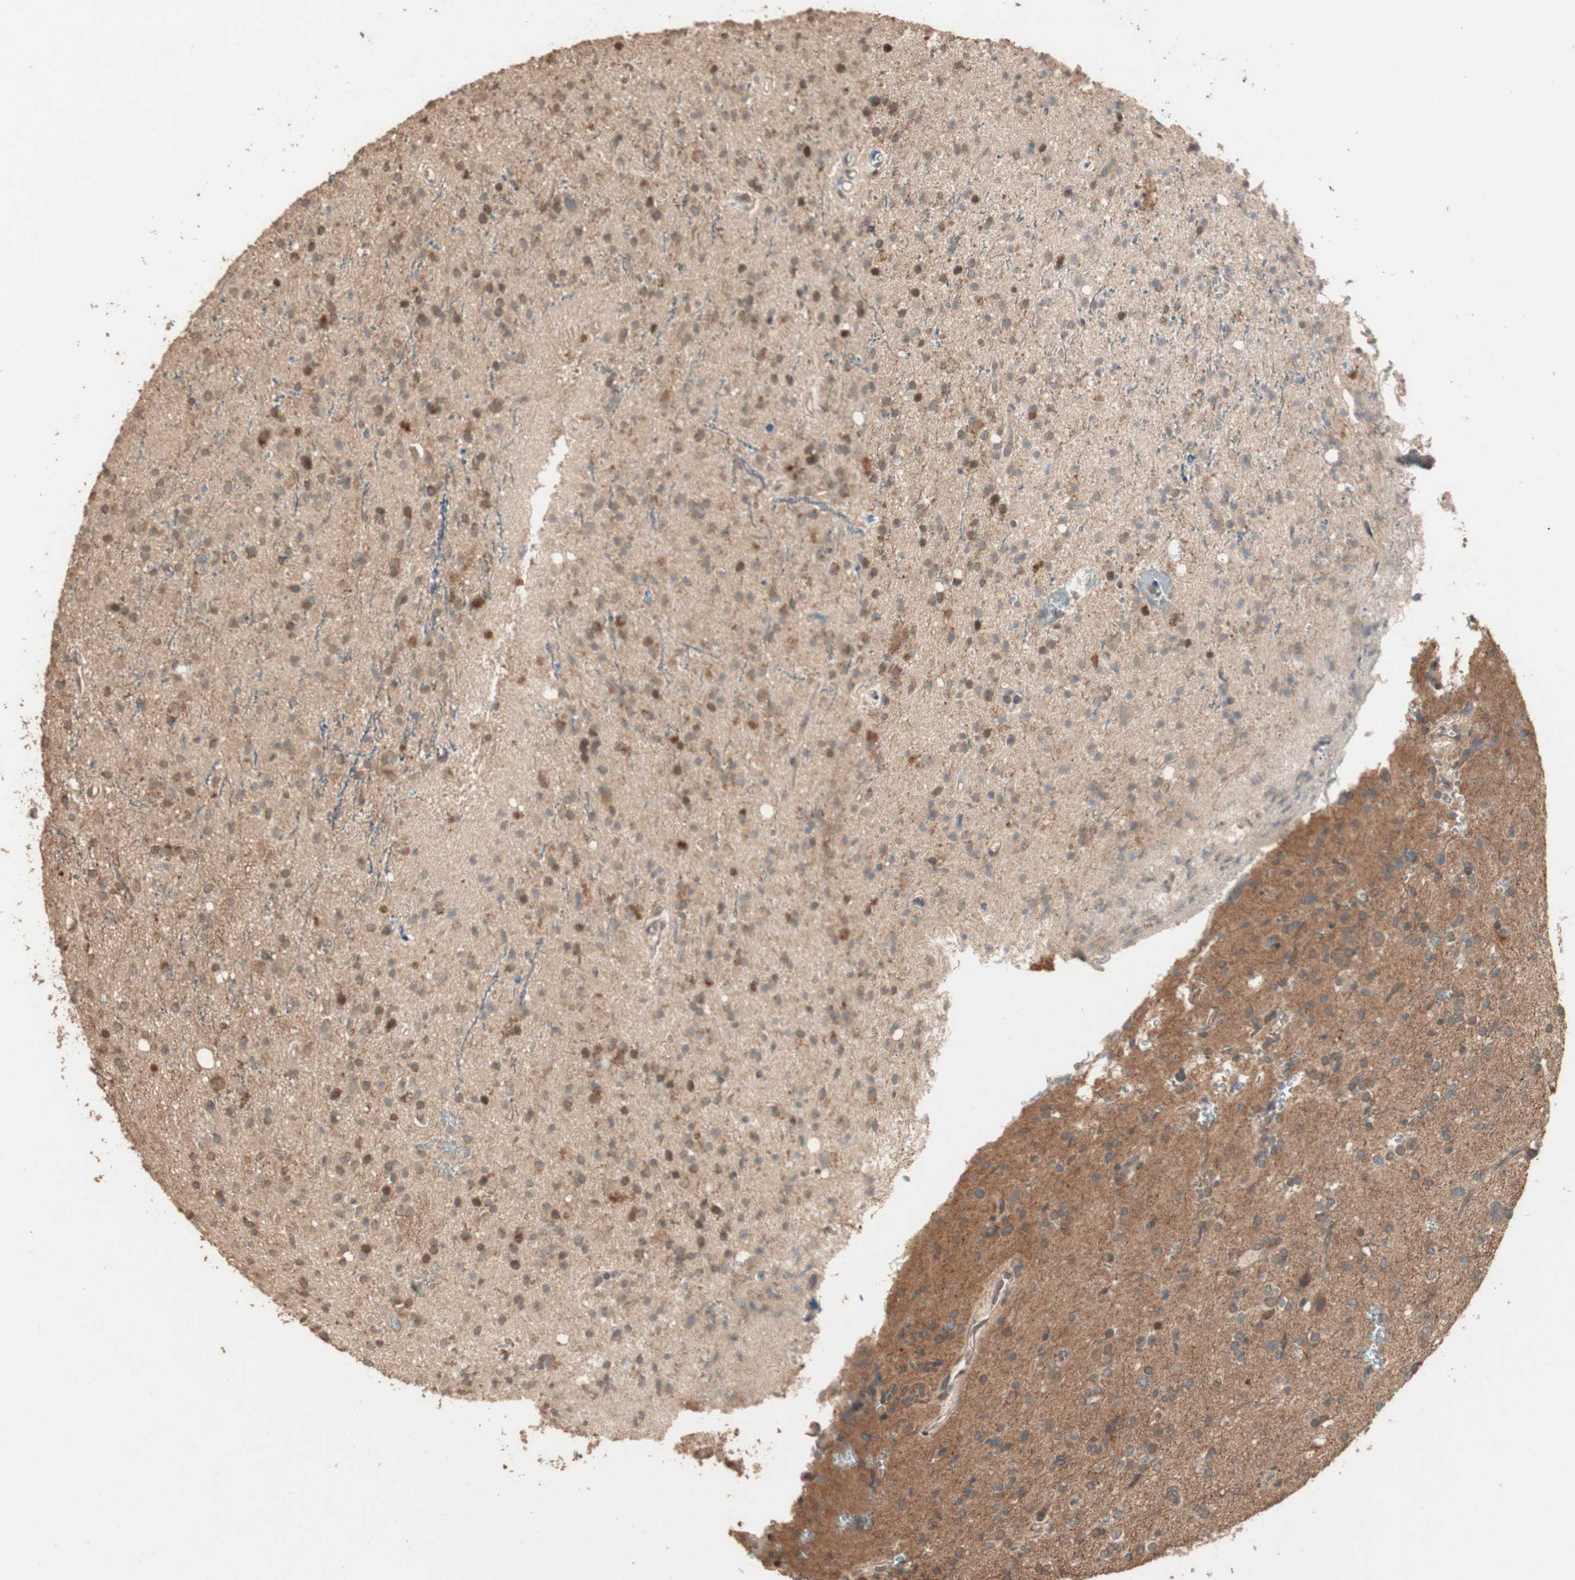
{"staining": {"intensity": "moderate", "quantity": ">75%", "location": "cytoplasmic/membranous"}, "tissue": "glioma", "cell_type": "Tumor cells", "image_type": "cancer", "snomed": [{"axis": "morphology", "description": "Glioma, malignant, High grade"}, {"axis": "topography", "description": "Brain"}], "caption": "A medium amount of moderate cytoplasmic/membranous expression is identified in approximately >75% of tumor cells in glioma tissue.", "gene": "USP20", "patient": {"sex": "male", "age": 47}}